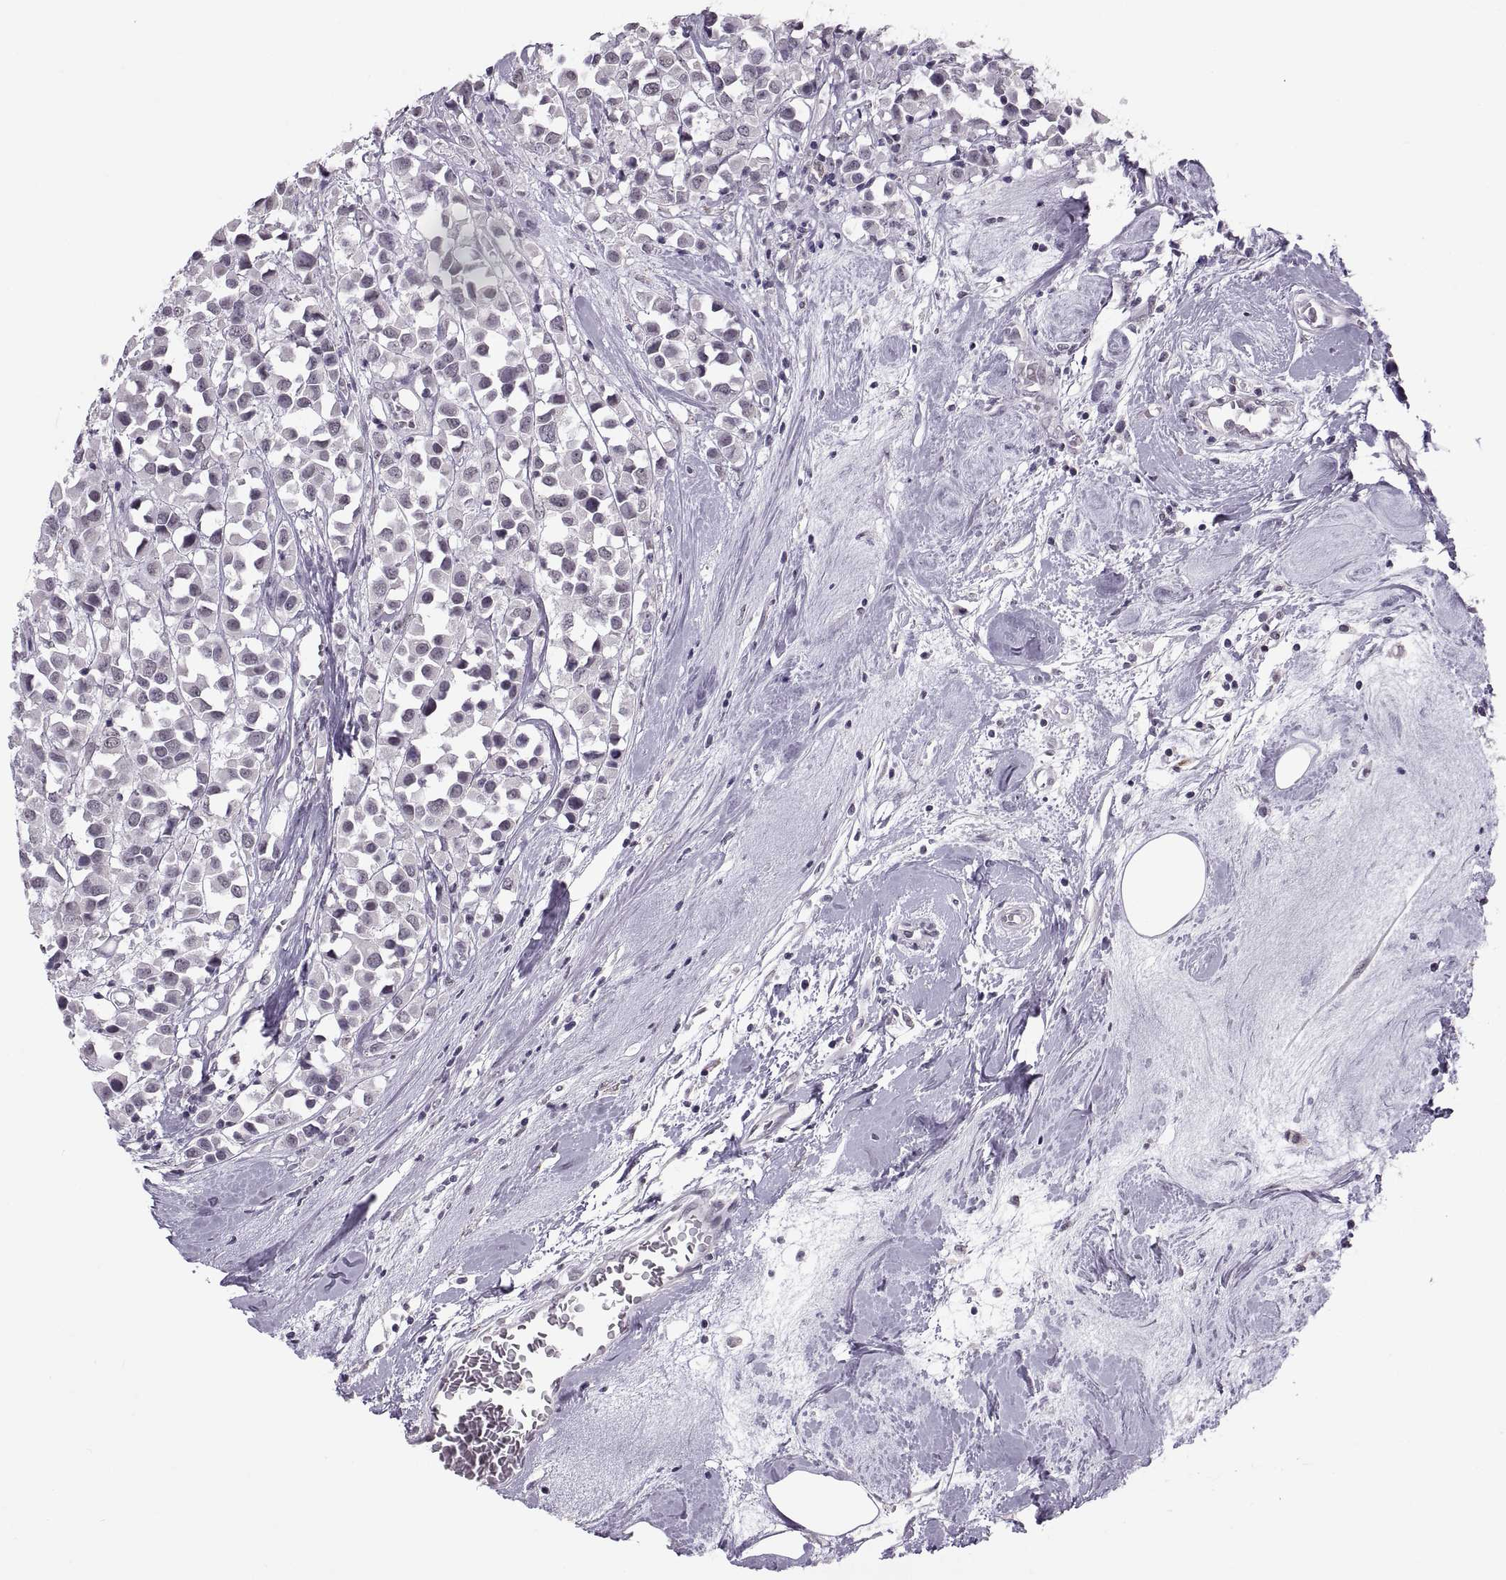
{"staining": {"intensity": "negative", "quantity": "none", "location": "none"}, "tissue": "breast cancer", "cell_type": "Tumor cells", "image_type": "cancer", "snomed": [{"axis": "morphology", "description": "Duct carcinoma"}, {"axis": "topography", "description": "Breast"}], "caption": "Tumor cells show no significant protein expression in breast cancer.", "gene": "OTP", "patient": {"sex": "female", "age": 61}}